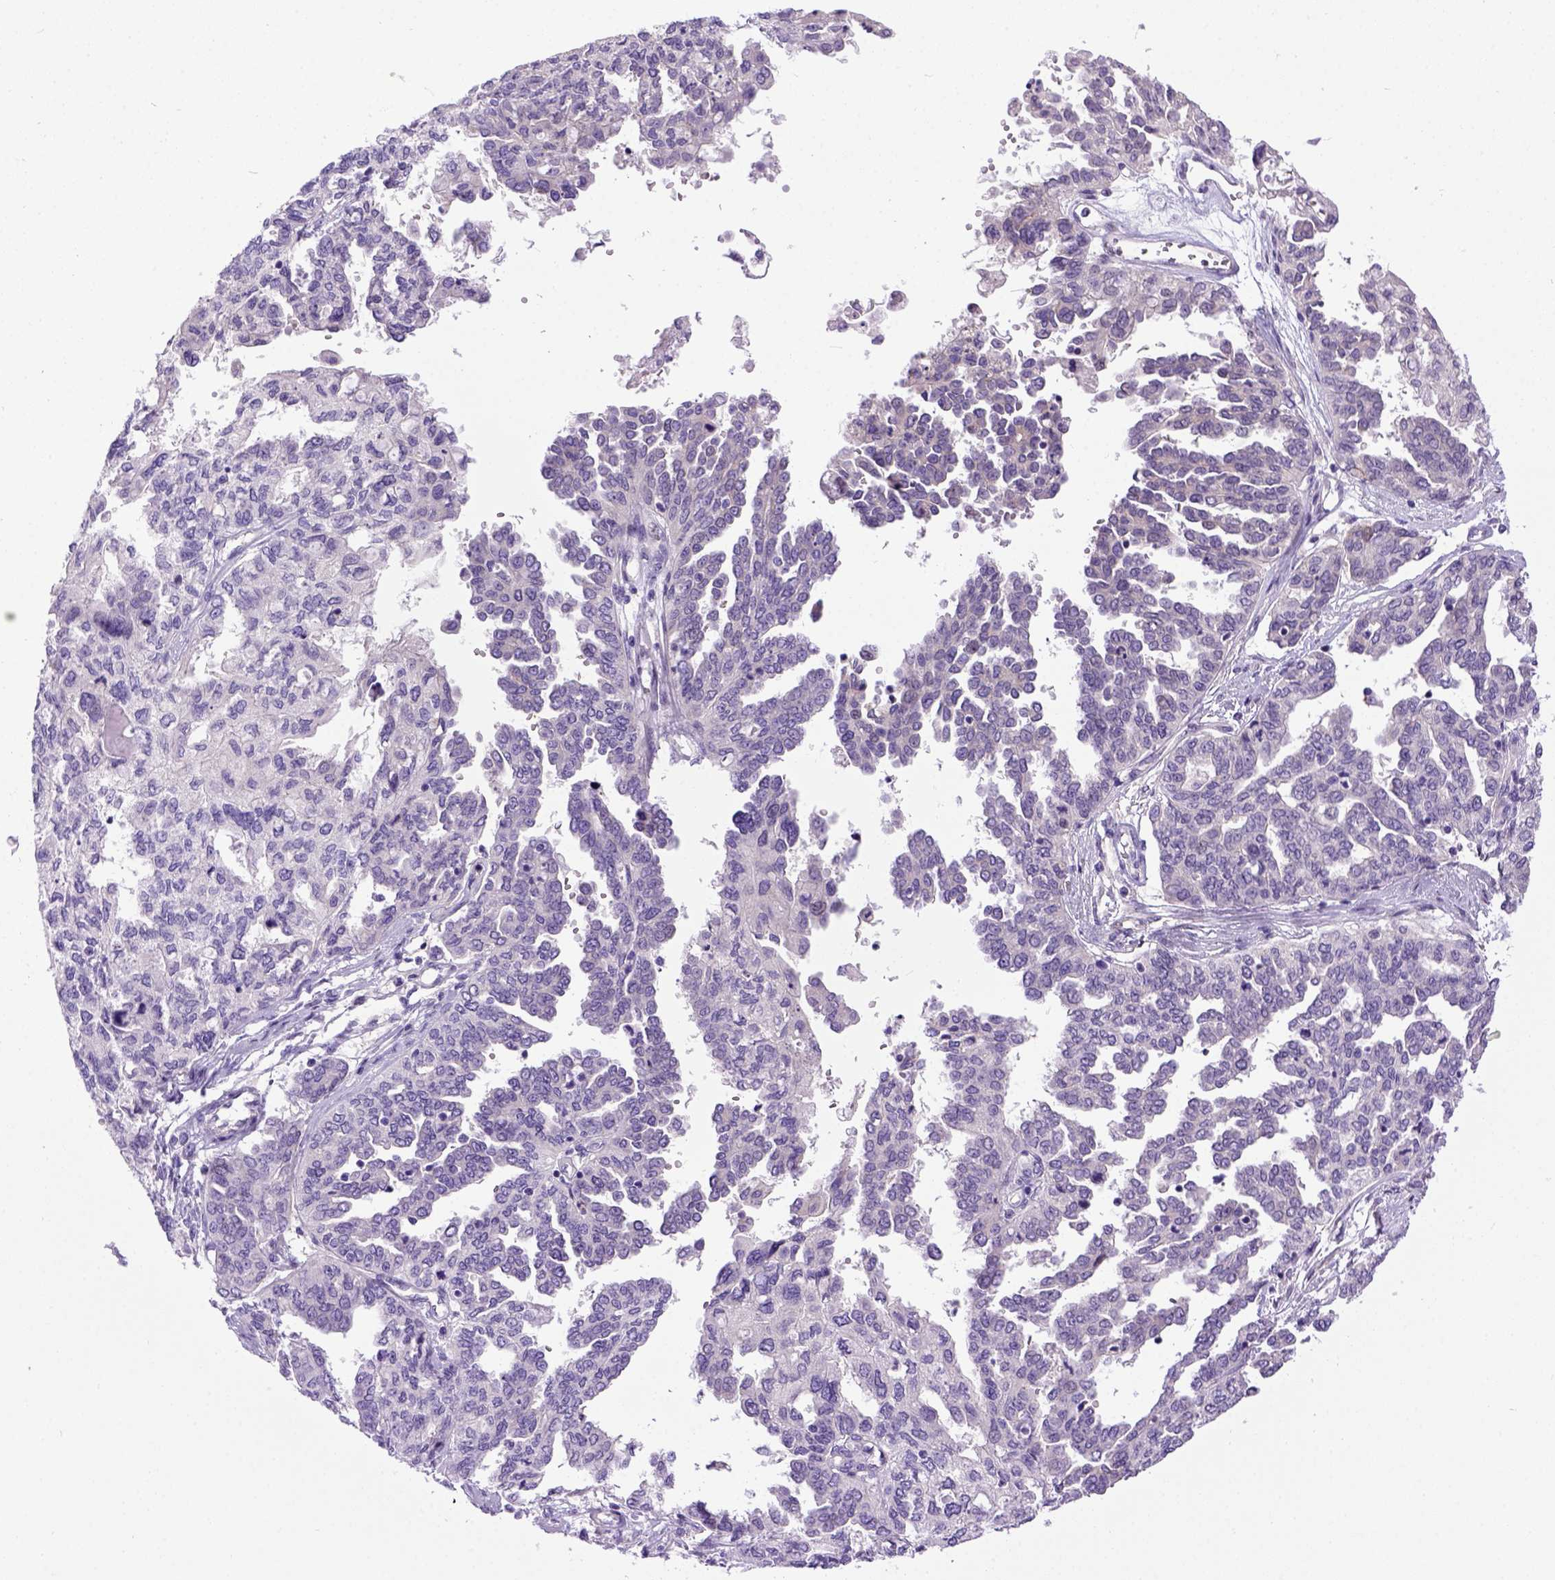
{"staining": {"intensity": "weak", "quantity": "<25%", "location": "cytoplasmic/membranous"}, "tissue": "ovarian cancer", "cell_type": "Tumor cells", "image_type": "cancer", "snomed": [{"axis": "morphology", "description": "Cystadenocarcinoma, serous, NOS"}, {"axis": "topography", "description": "Ovary"}], "caption": "DAB immunohistochemical staining of serous cystadenocarcinoma (ovarian) exhibits no significant staining in tumor cells. (Immunohistochemistry, brightfield microscopy, high magnification).", "gene": "NEK5", "patient": {"sex": "female", "age": 53}}